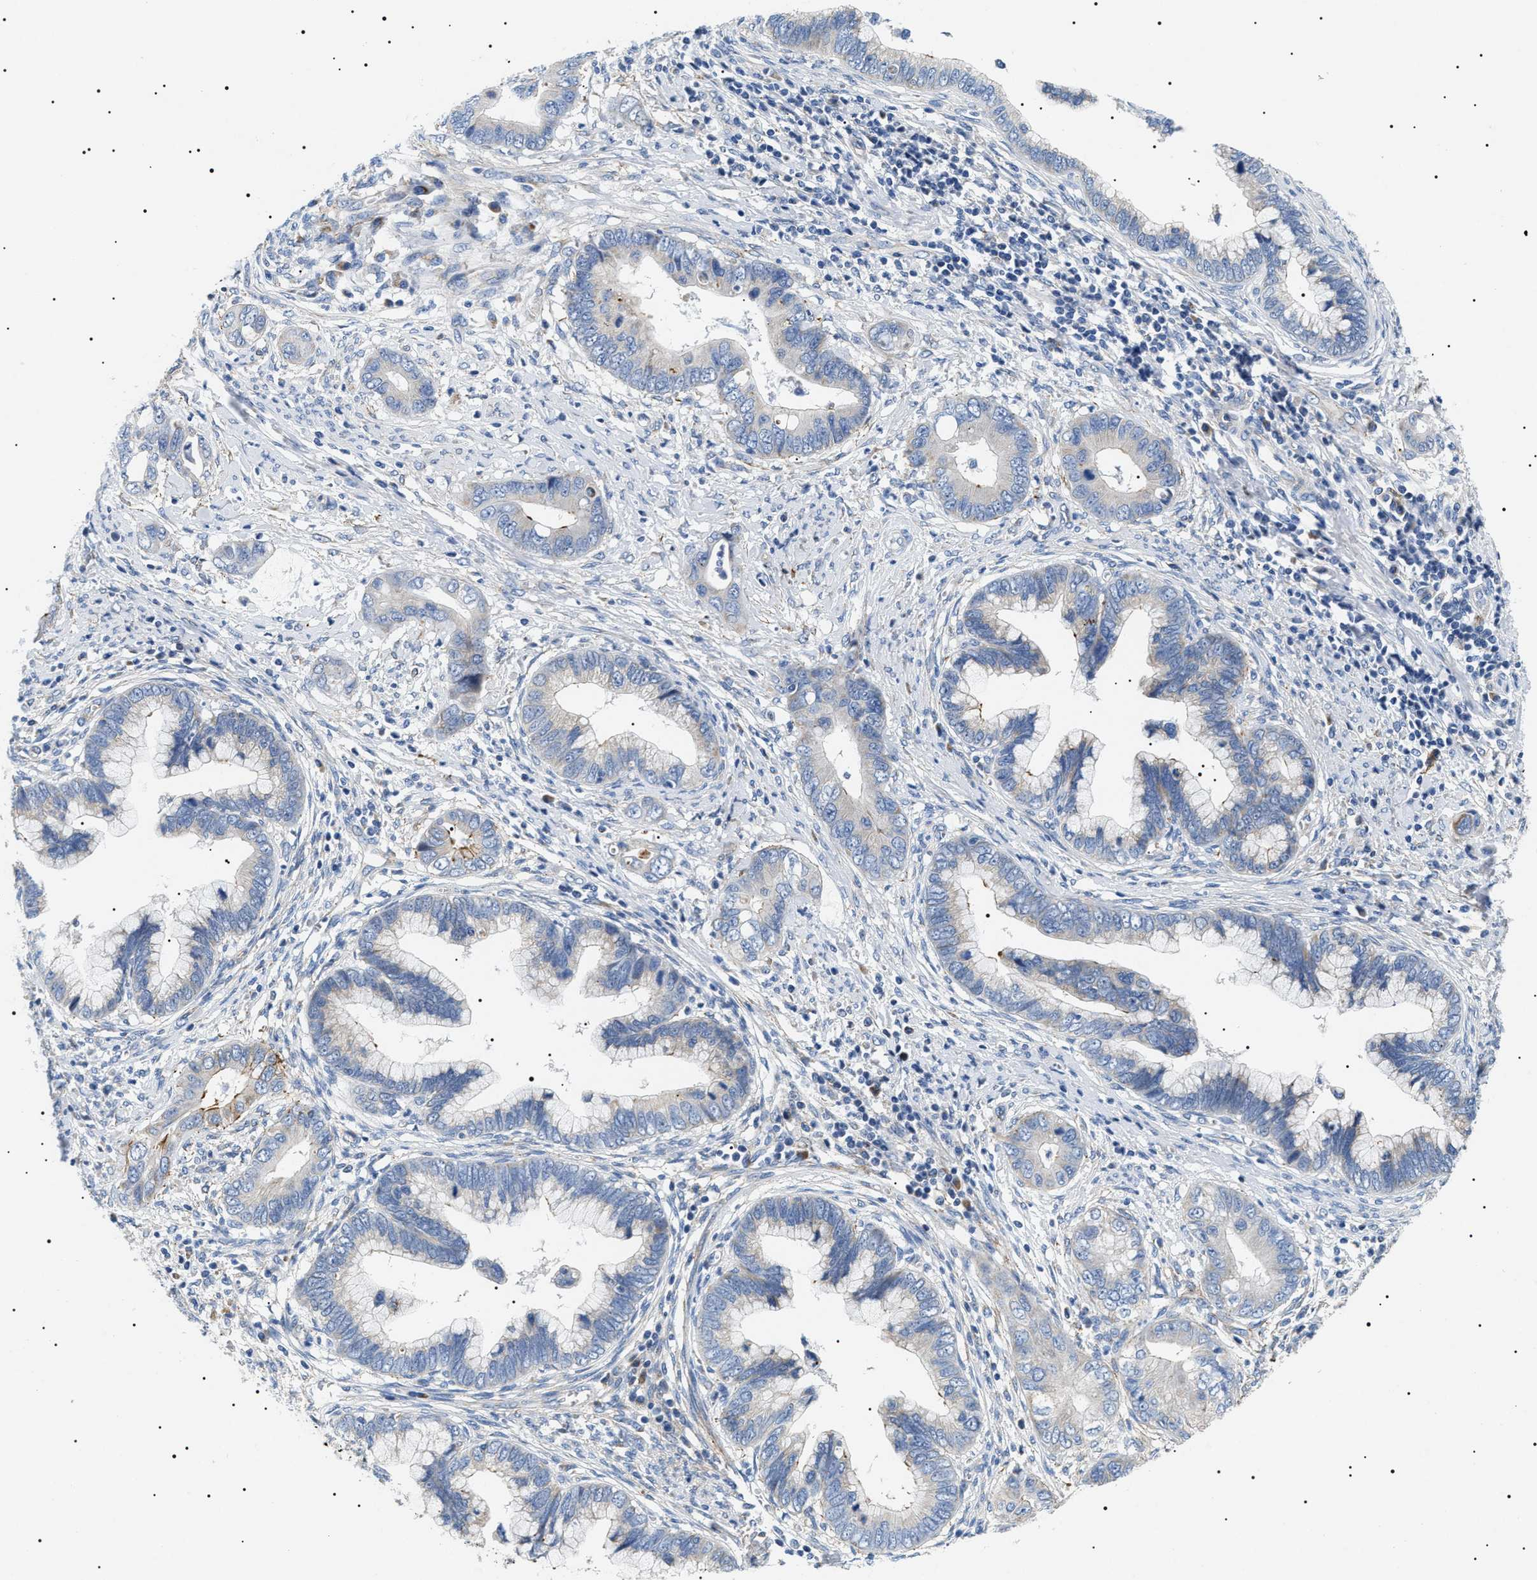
{"staining": {"intensity": "negative", "quantity": "none", "location": "none"}, "tissue": "cervical cancer", "cell_type": "Tumor cells", "image_type": "cancer", "snomed": [{"axis": "morphology", "description": "Adenocarcinoma, NOS"}, {"axis": "topography", "description": "Cervix"}], "caption": "DAB (3,3'-diaminobenzidine) immunohistochemical staining of cervical cancer exhibits no significant expression in tumor cells.", "gene": "TMEM222", "patient": {"sex": "female", "age": 44}}